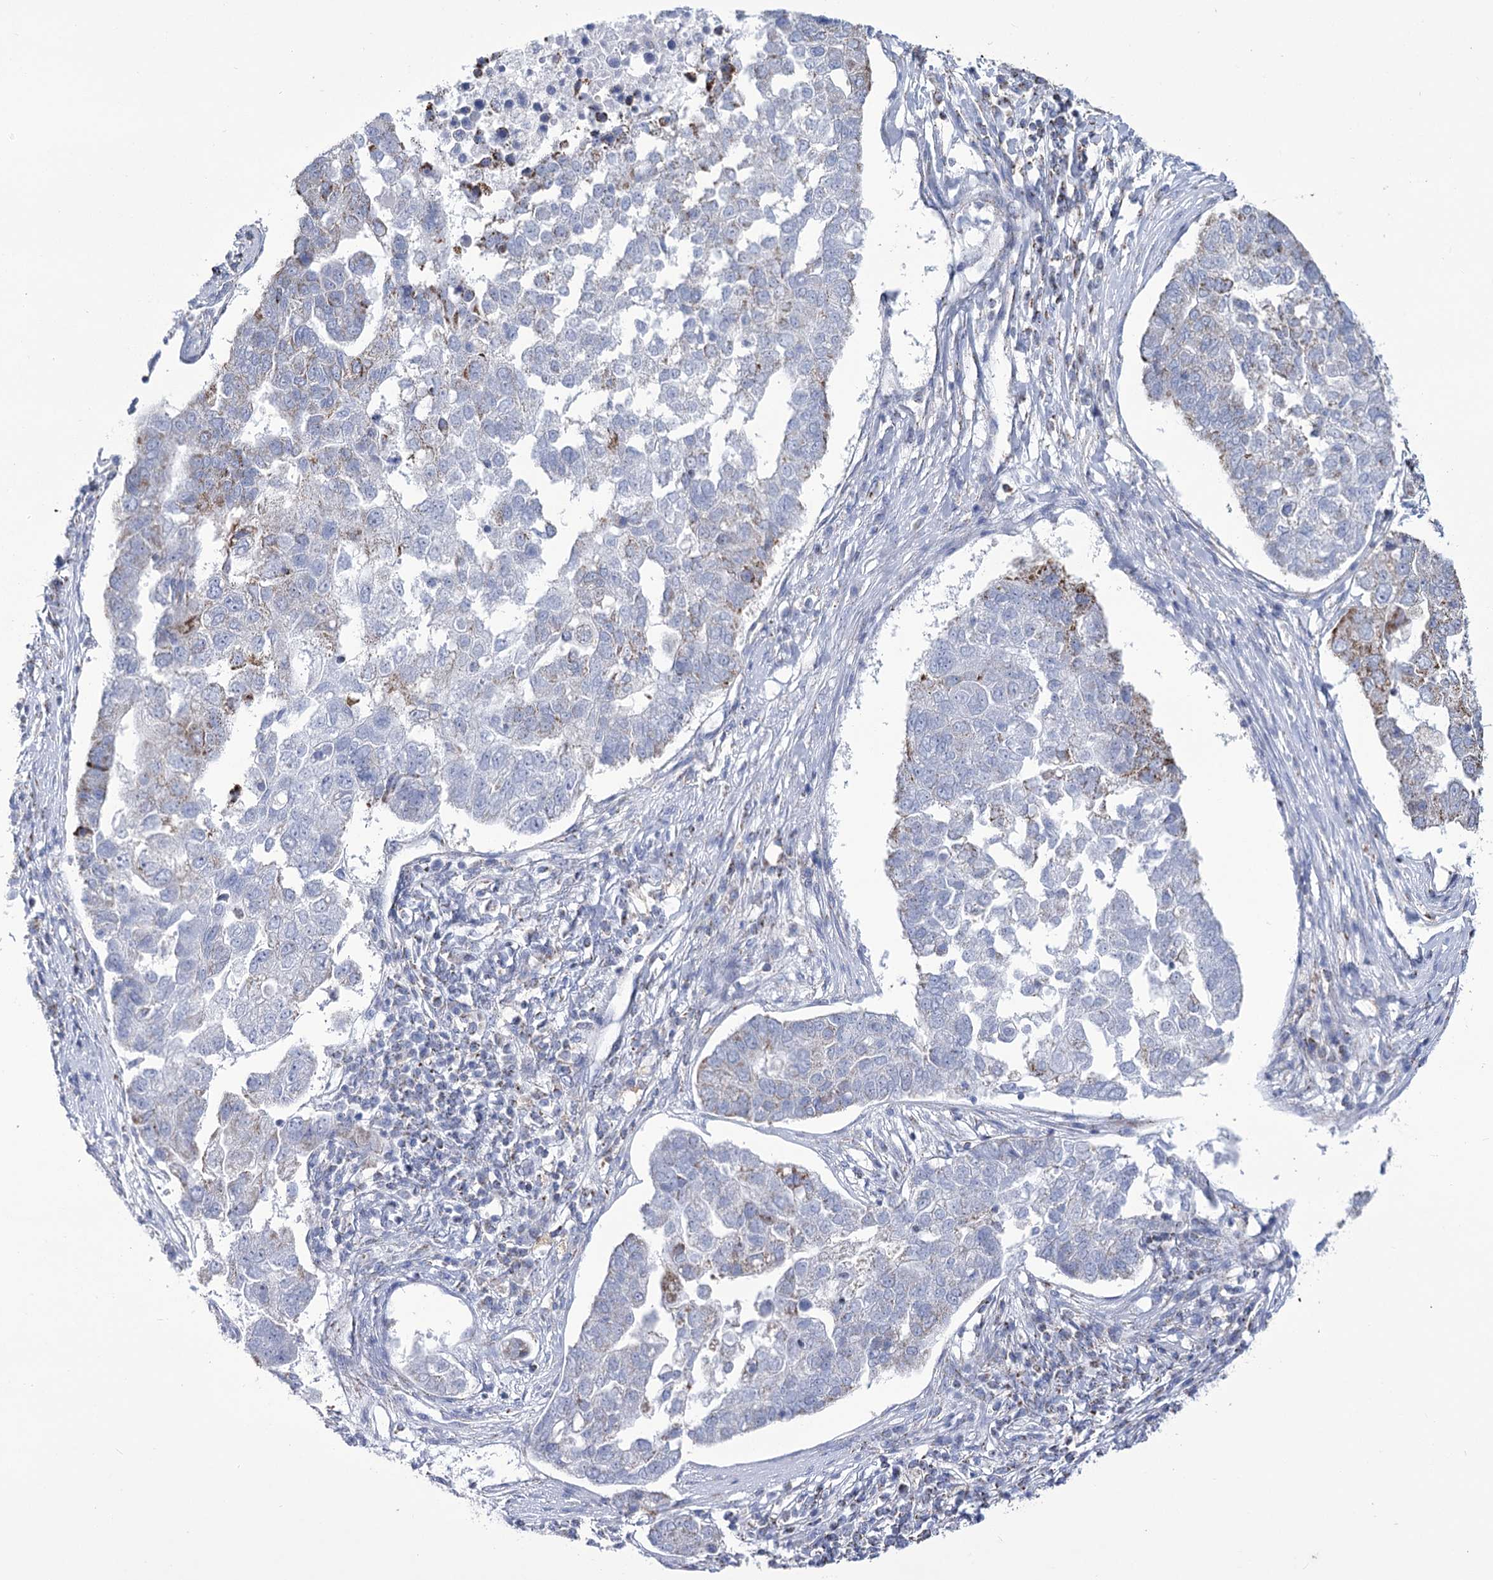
{"staining": {"intensity": "moderate", "quantity": "<25%", "location": "cytoplasmic/membranous"}, "tissue": "pancreatic cancer", "cell_type": "Tumor cells", "image_type": "cancer", "snomed": [{"axis": "morphology", "description": "Adenocarcinoma, NOS"}, {"axis": "topography", "description": "Pancreas"}], "caption": "Pancreatic cancer was stained to show a protein in brown. There is low levels of moderate cytoplasmic/membranous staining in about <25% of tumor cells.", "gene": "PDHB", "patient": {"sex": "female", "age": 61}}